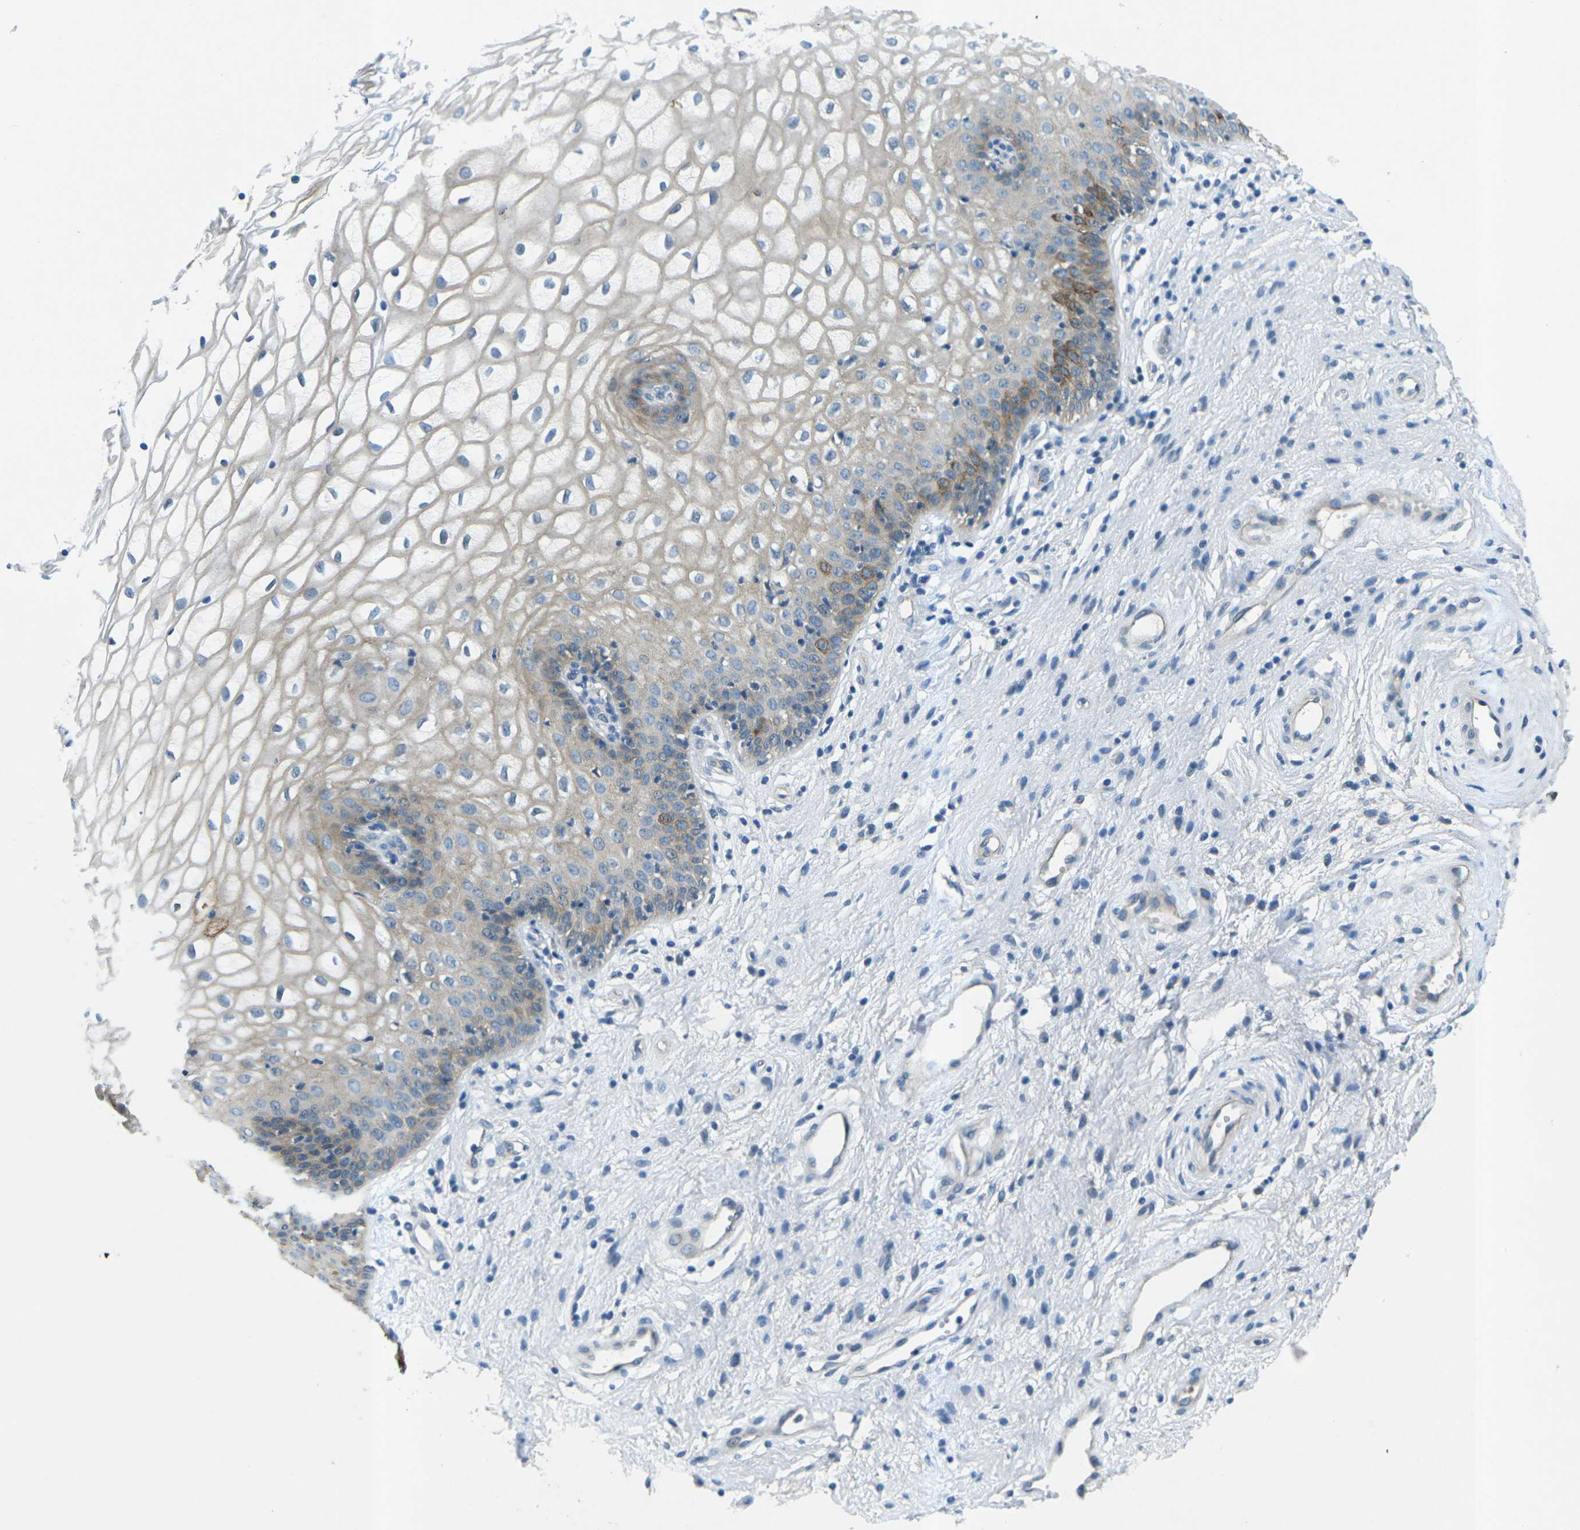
{"staining": {"intensity": "moderate", "quantity": "<25%", "location": "cytoplasmic/membranous"}, "tissue": "vagina", "cell_type": "Squamous epithelial cells", "image_type": "normal", "snomed": [{"axis": "morphology", "description": "Normal tissue, NOS"}, {"axis": "topography", "description": "Vagina"}], "caption": "This image demonstrates normal vagina stained with immunohistochemistry (IHC) to label a protein in brown. The cytoplasmic/membranous of squamous epithelial cells show moderate positivity for the protein. Nuclei are counter-stained blue.", "gene": "CTNND1", "patient": {"sex": "female", "age": 34}}